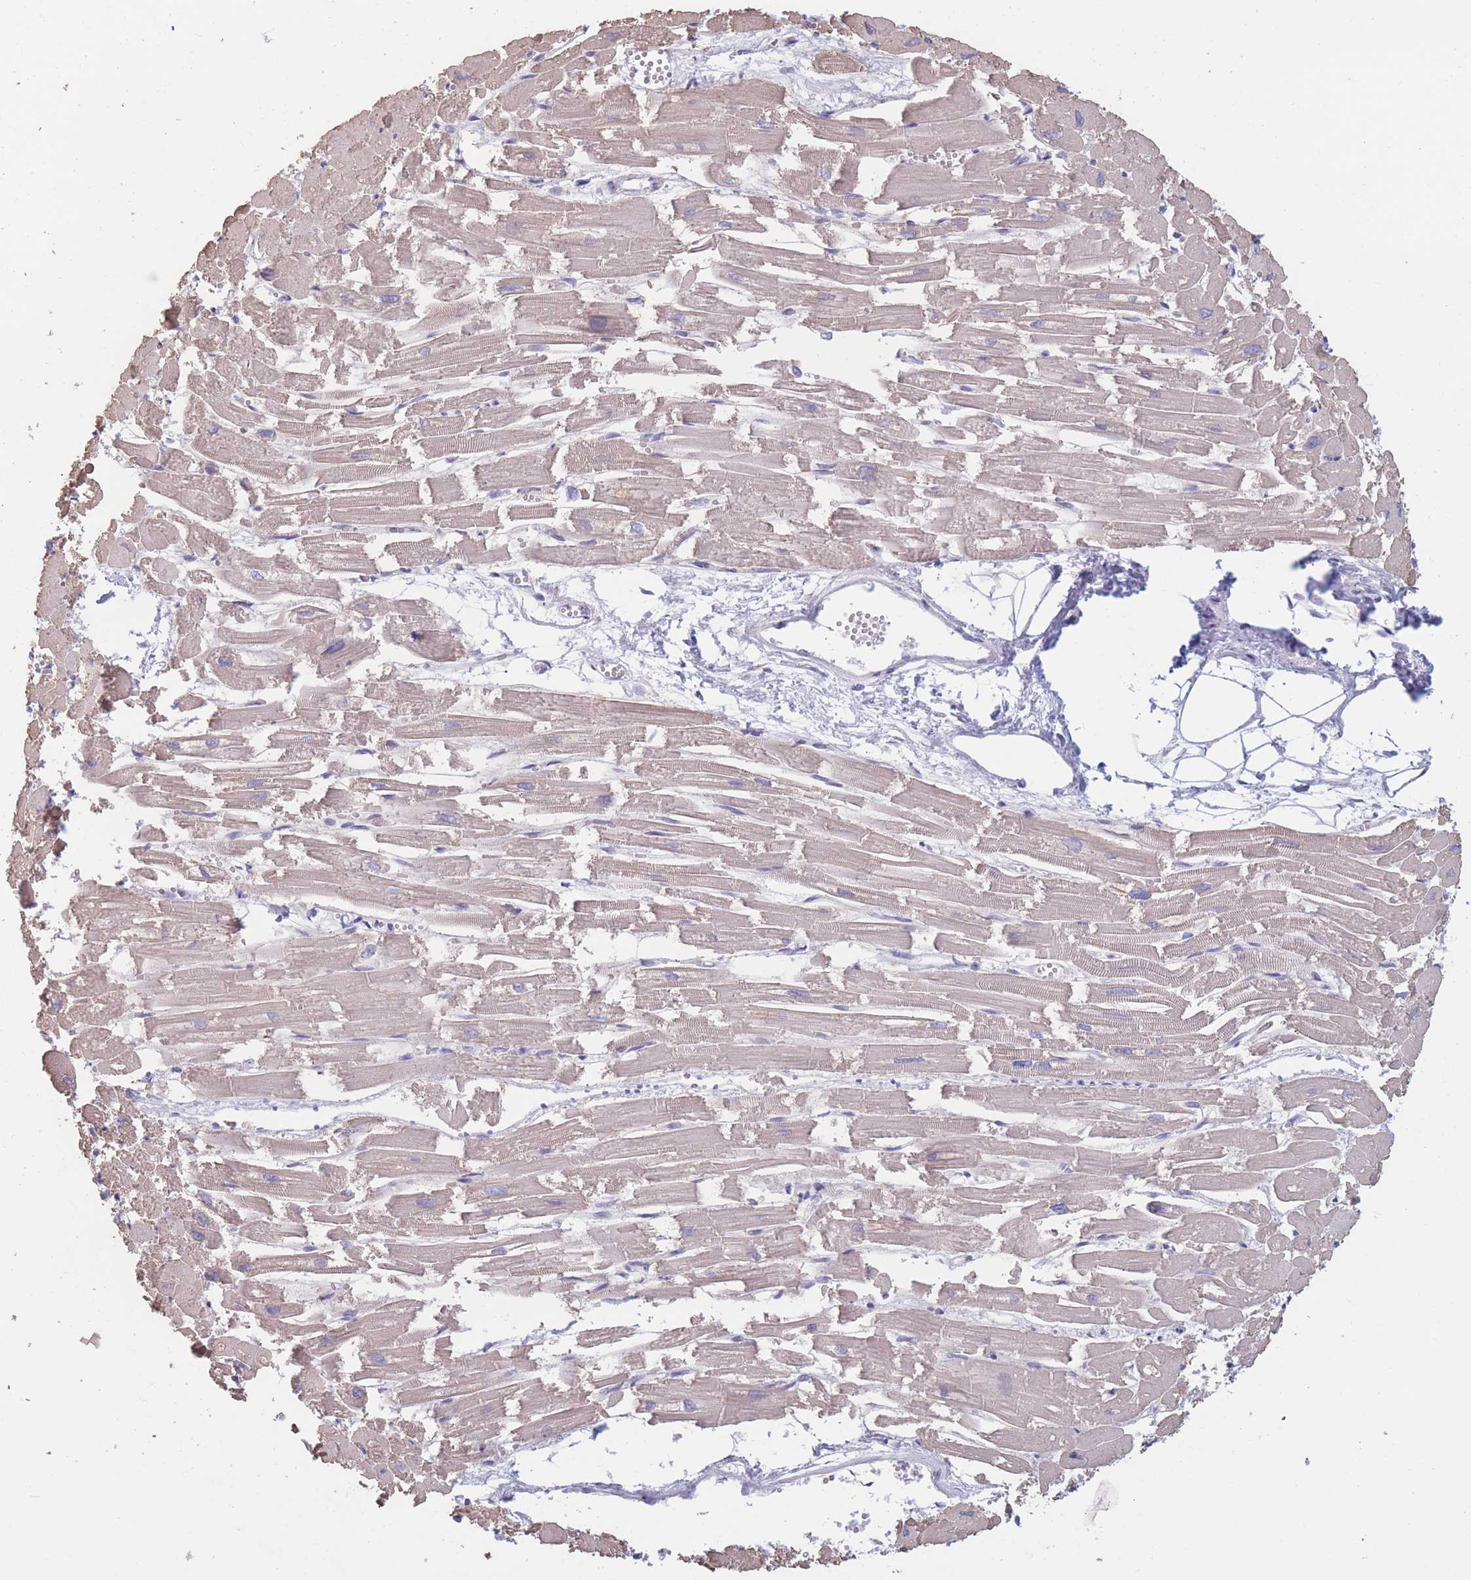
{"staining": {"intensity": "weak", "quantity": "25%-75%", "location": "cytoplasmic/membranous"}, "tissue": "heart muscle", "cell_type": "Cardiomyocytes", "image_type": "normal", "snomed": [{"axis": "morphology", "description": "Normal tissue, NOS"}, {"axis": "topography", "description": "Heart"}], "caption": "Immunohistochemistry photomicrograph of unremarkable heart muscle: heart muscle stained using immunohistochemistry (IHC) shows low levels of weak protein expression localized specifically in the cytoplasmic/membranous of cardiomyocytes, appearing as a cytoplasmic/membranous brown color.", "gene": "COL27A1", "patient": {"sex": "male", "age": 54}}